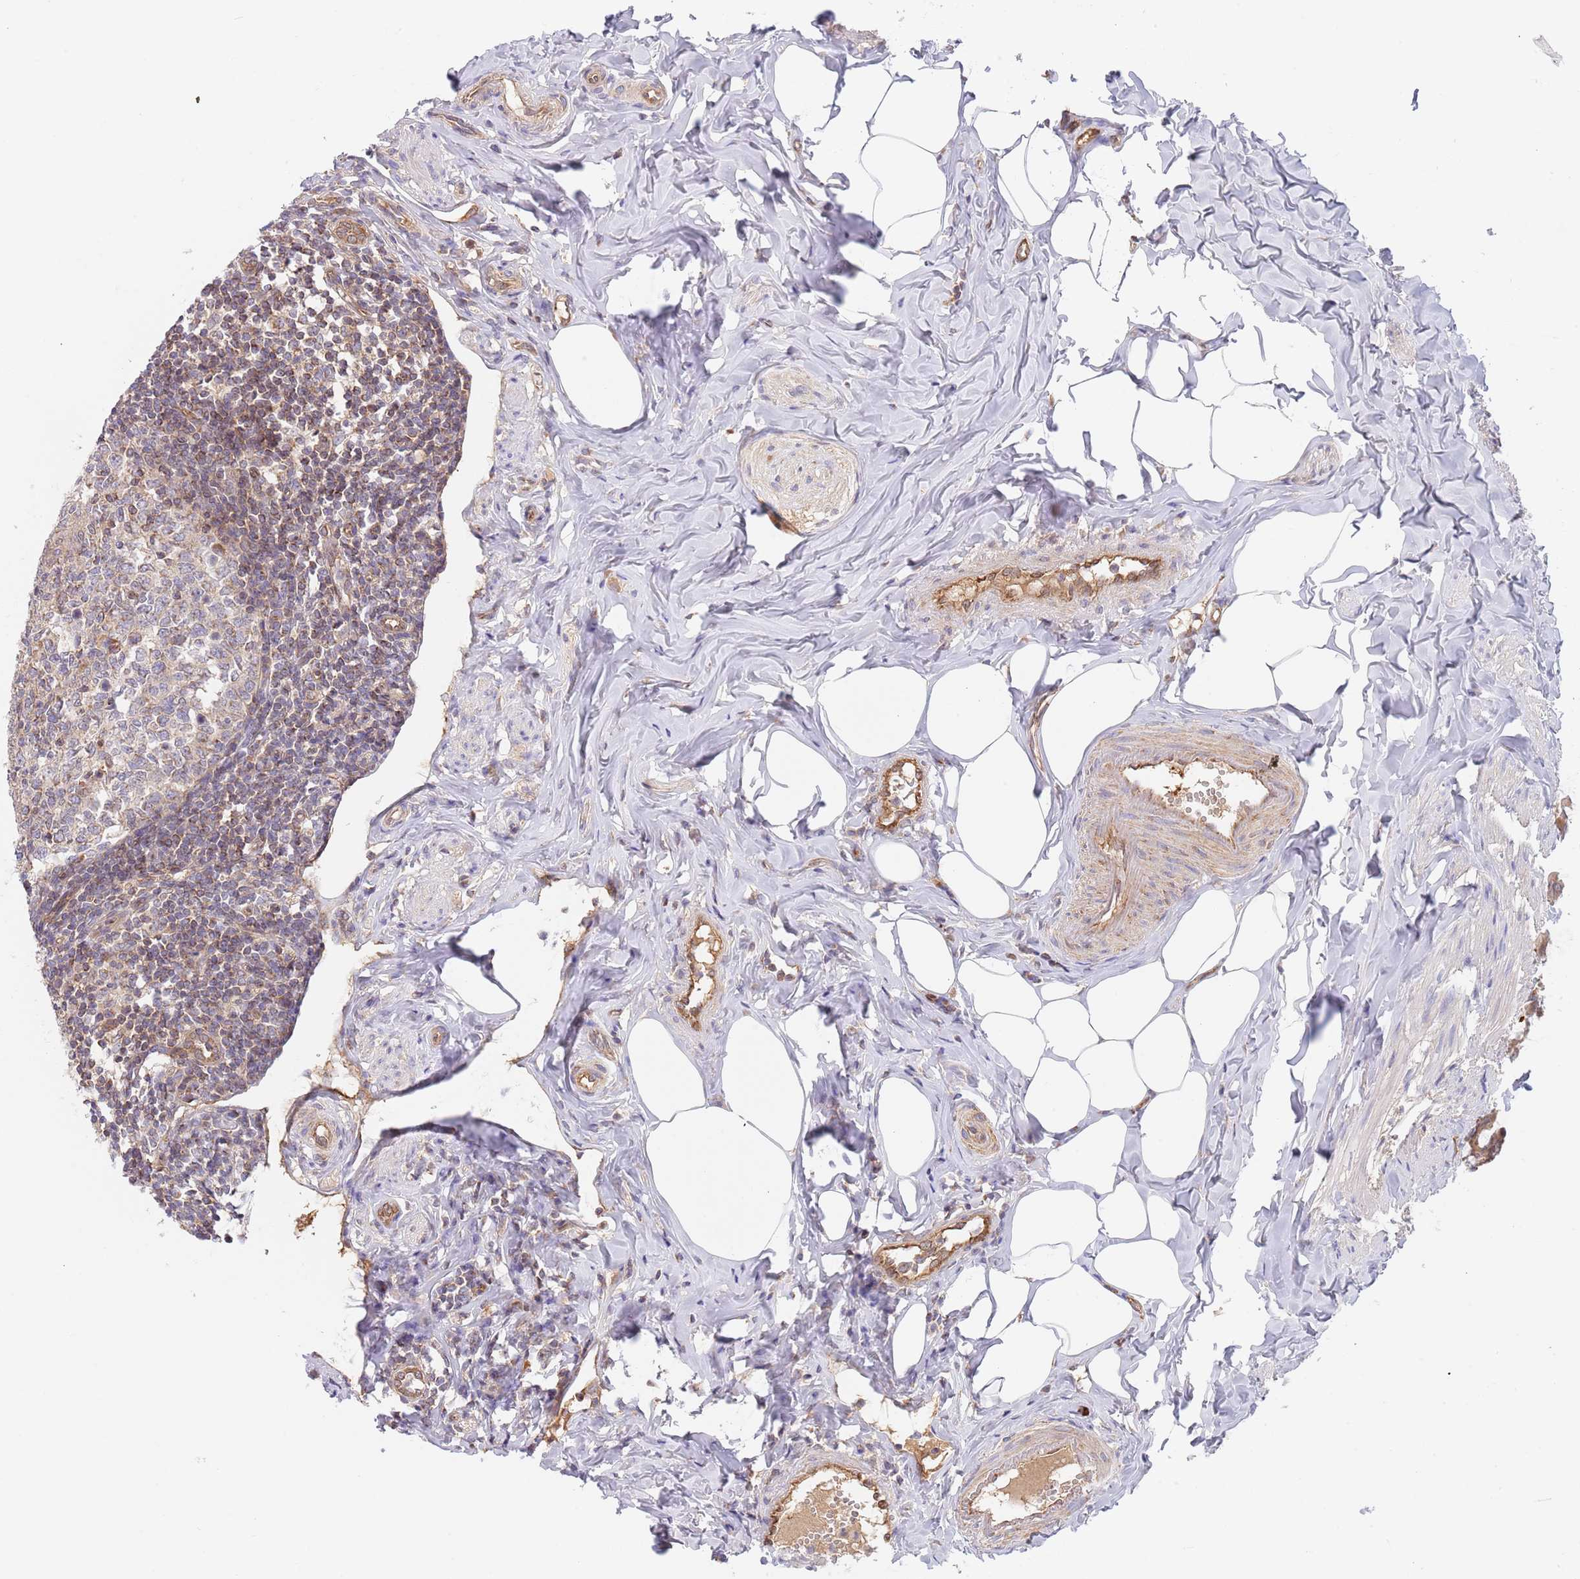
{"staining": {"intensity": "moderate", "quantity": ">75%", "location": "cytoplasmic/membranous"}, "tissue": "appendix", "cell_type": "Glandular cells", "image_type": "normal", "snomed": [{"axis": "morphology", "description": "Normal tissue, NOS"}, {"axis": "topography", "description": "Appendix"}], "caption": "Human appendix stained with a brown dye demonstrates moderate cytoplasmic/membranous positive expression in approximately >75% of glandular cells.", "gene": "GUK1", "patient": {"sex": "female", "age": 33}}